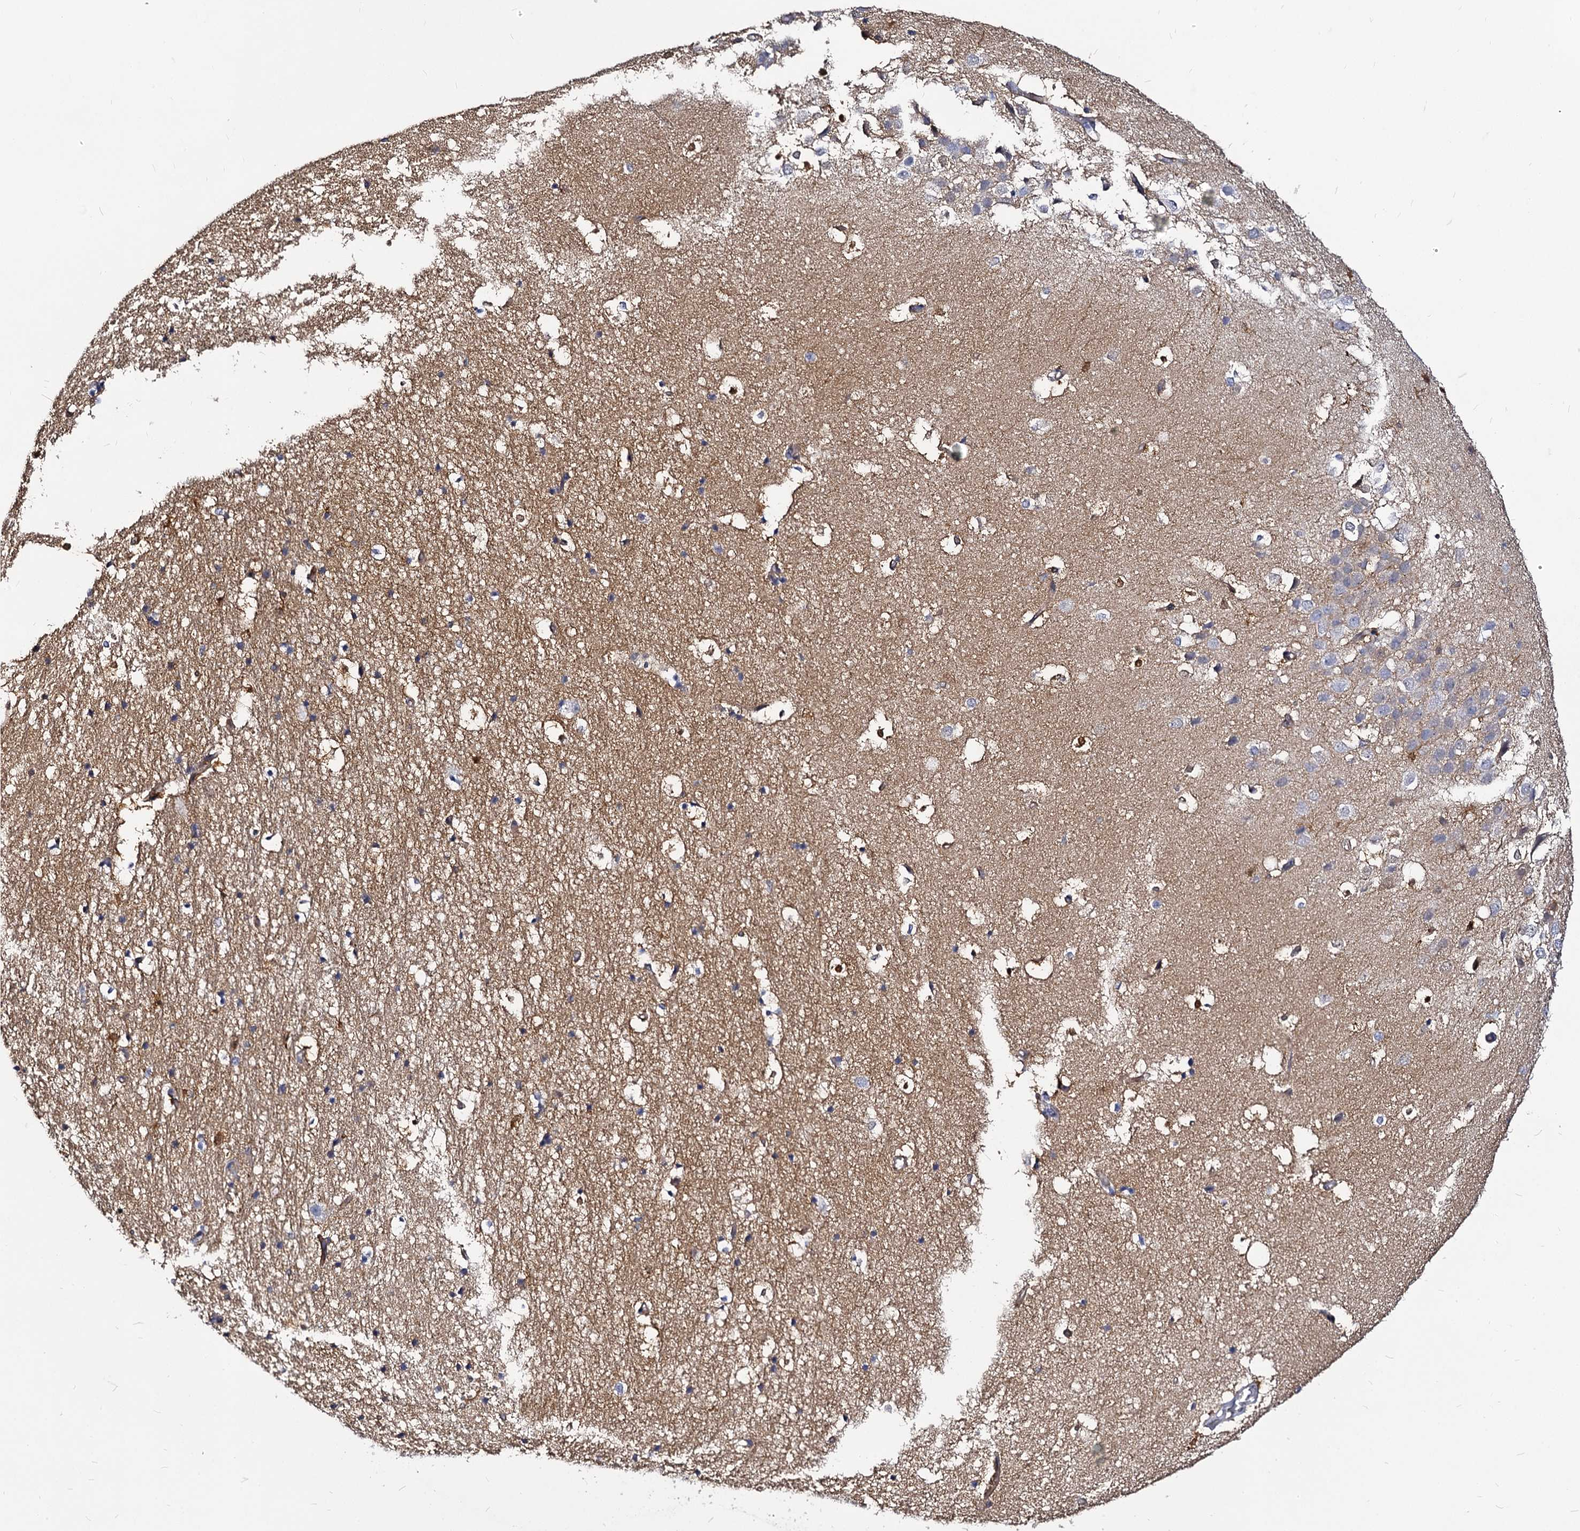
{"staining": {"intensity": "negative", "quantity": "none", "location": "none"}, "tissue": "hippocampus", "cell_type": "Glial cells", "image_type": "normal", "snomed": [{"axis": "morphology", "description": "Normal tissue, NOS"}, {"axis": "topography", "description": "Hippocampus"}], "caption": "This is an immunohistochemistry (IHC) histopathology image of unremarkable human hippocampus. There is no expression in glial cells.", "gene": "CBFB", "patient": {"sex": "female", "age": 52}}